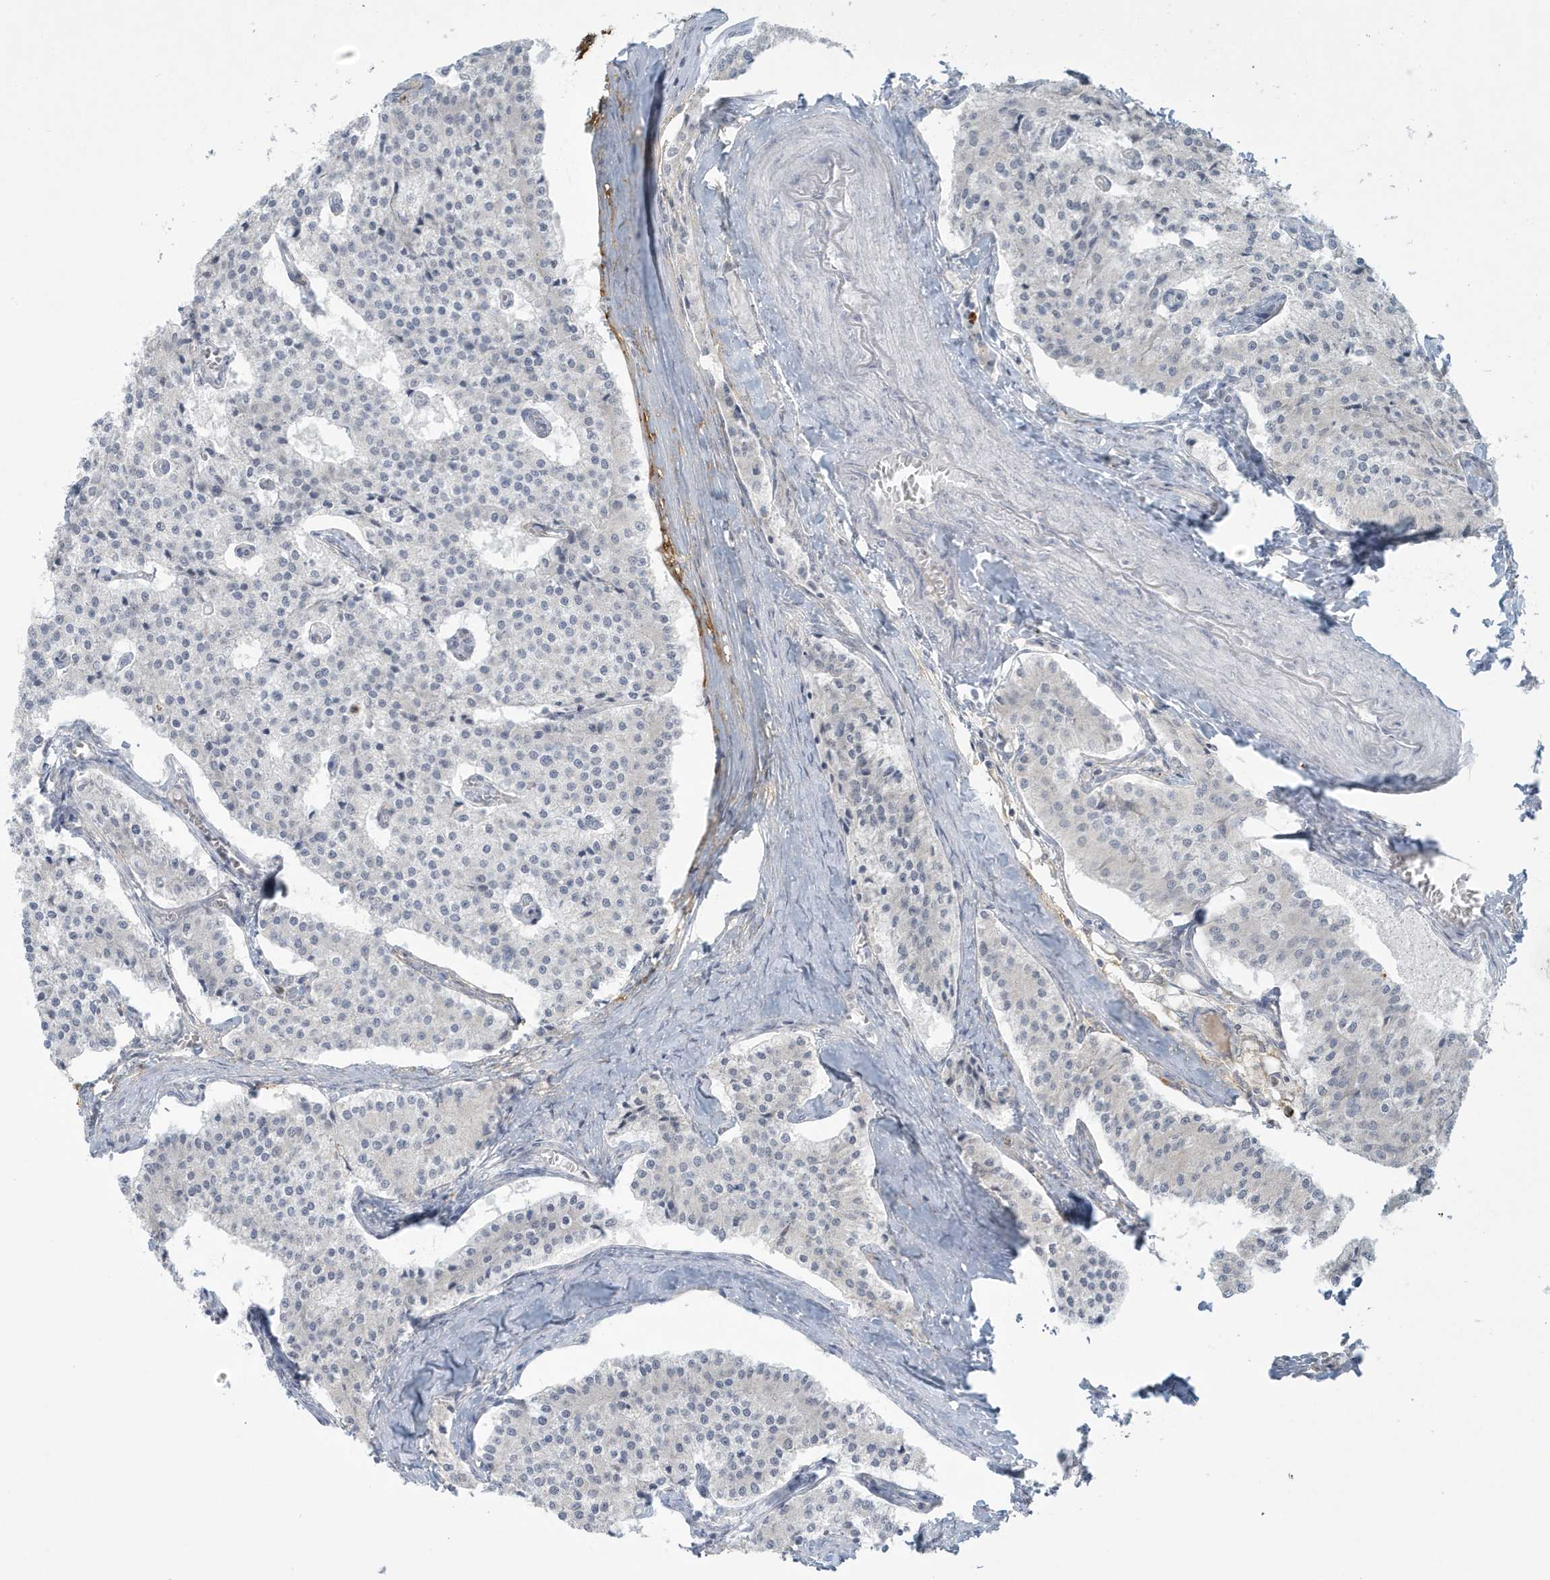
{"staining": {"intensity": "negative", "quantity": "none", "location": "none"}, "tissue": "carcinoid", "cell_type": "Tumor cells", "image_type": "cancer", "snomed": [{"axis": "morphology", "description": "Carcinoid, malignant, NOS"}, {"axis": "topography", "description": "Colon"}], "caption": "IHC micrograph of human carcinoid (malignant) stained for a protein (brown), which shows no positivity in tumor cells.", "gene": "HERC6", "patient": {"sex": "female", "age": 52}}